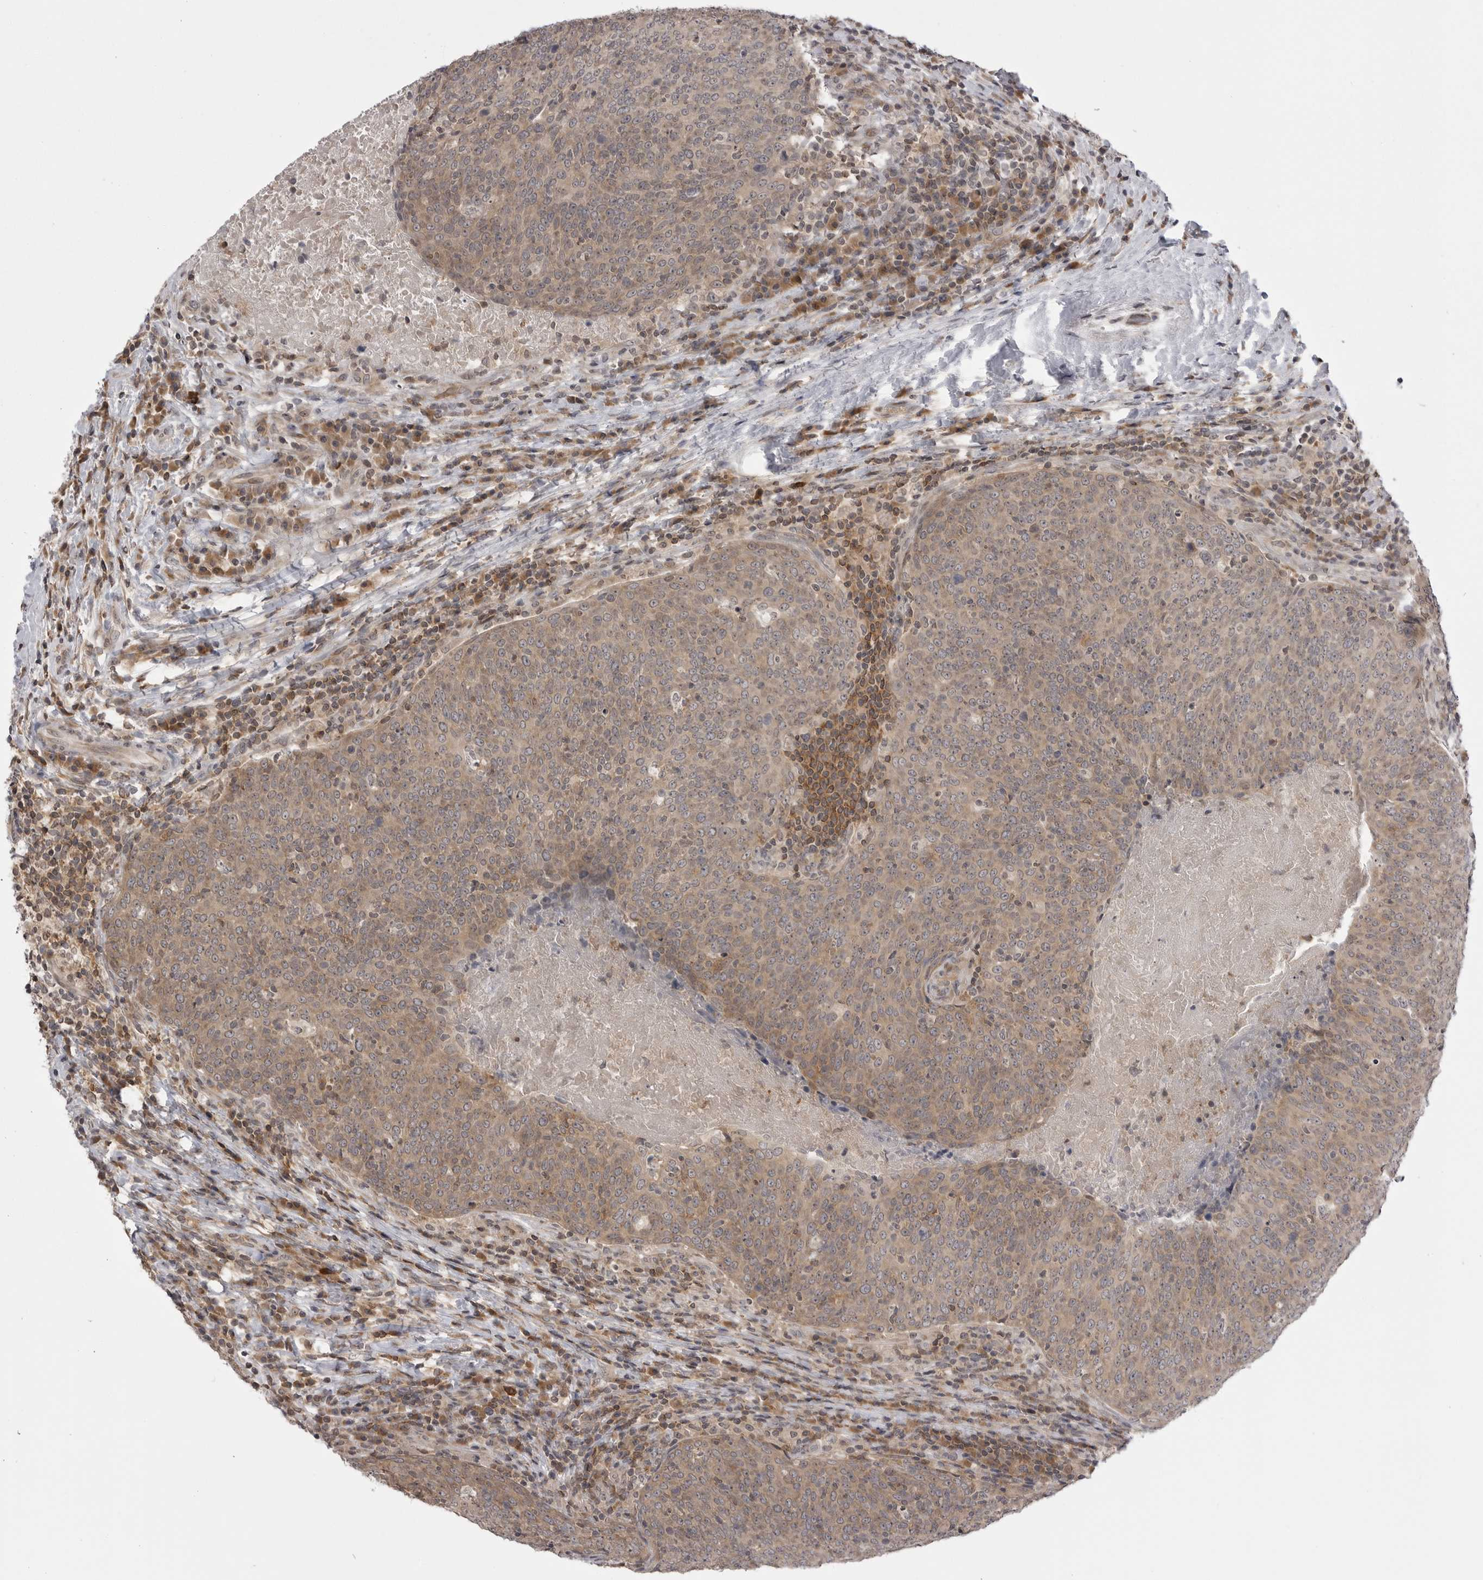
{"staining": {"intensity": "moderate", "quantity": ">75%", "location": "cytoplasmic/membranous"}, "tissue": "head and neck cancer", "cell_type": "Tumor cells", "image_type": "cancer", "snomed": [{"axis": "morphology", "description": "Squamous cell carcinoma, NOS"}, {"axis": "morphology", "description": "Squamous cell carcinoma, metastatic, NOS"}, {"axis": "topography", "description": "Lymph node"}, {"axis": "topography", "description": "Head-Neck"}], "caption": "Moderate cytoplasmic/membranous expression for a protein is identified in about >75% of tumor cells of head and neck cancer using IHC.", "gene": "PTK2B", "patient": {"sex": "male", "age": 62}}